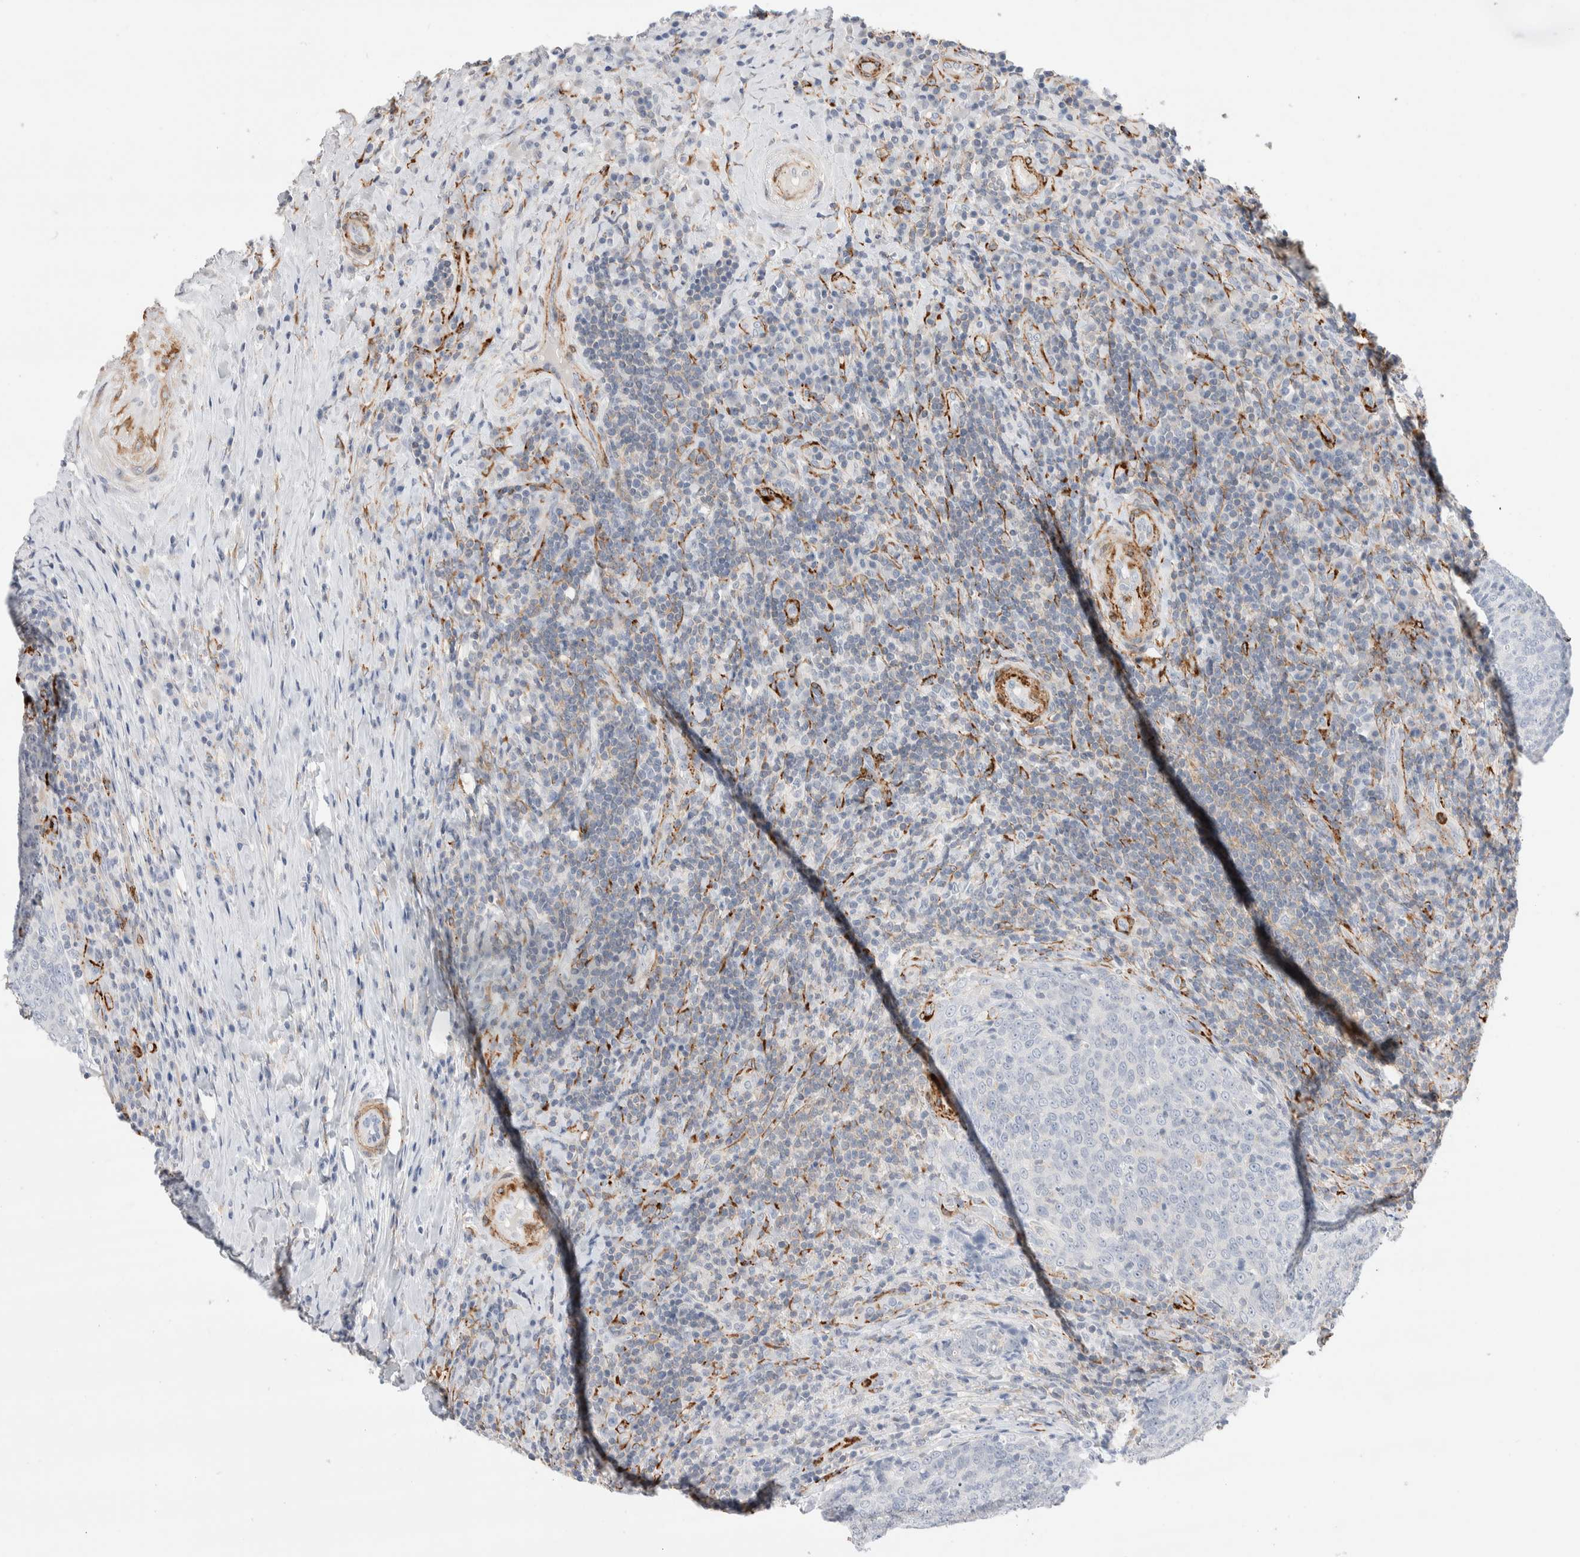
{"staining": {"intensity": "negative", "quantity": "none", "location": "none"}, "tissue": "head and neck cancer", "cell_type": "Tumor cells", "image_type": "cancer", "snomed": [{"axis": "morphology", "description": "Squamous cell carcinoma, NOS"}, {"axis": "morphology", "description": "Squamous cell carcinoma, metastatic, NOS"}, {"axis": "topography", "description": "Lymph node"}, {"axis": "topography", "description": "Head-Neck"}], "caption": "The immunohistochemistry micrograph has no significant expression in tumor cells of head and neck metastatic squamous cell carcinoma tissue.", "gene": "SEPTIN4", "patient": {"sex": "male", "age": 62}}